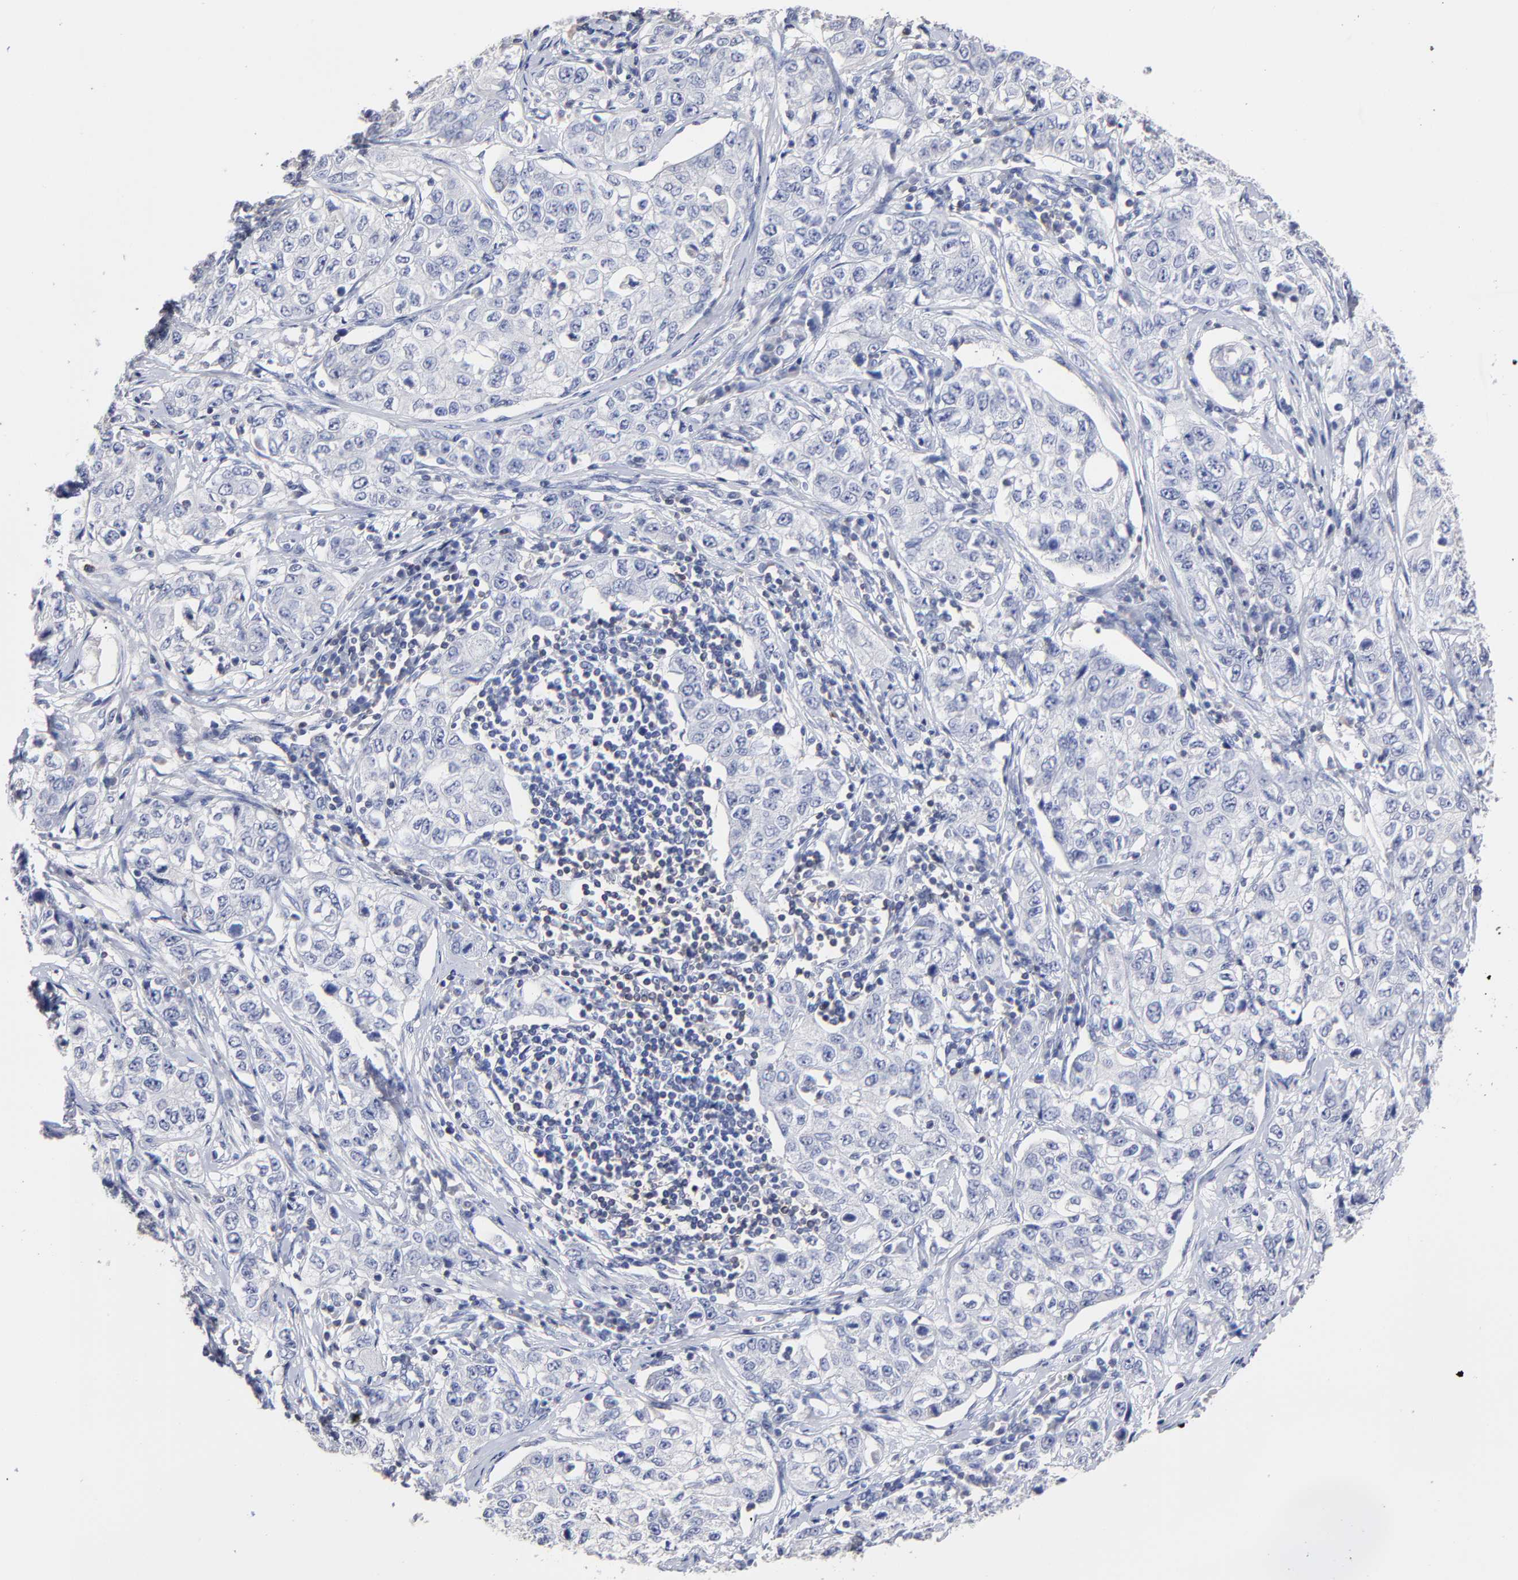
{"staining": {"intensity": "negative", "quantity": "none", "location": "none"}, "tissue": "stomach cancer", "cell_type": "Tumor cells", "image_type": "cancer", "snomed": [{"axis": "morphology", "description": "Adenocarcinoma, NOS"}, {"axis": "topography", "description": "Stomach"}], "caption": "High magnification brightfield microscopy of stomach cancer stained with DAB (brown) and counterstained with hematoxylin (blue): tumor cells show no significant staining.", "gene": "TRAT1", "patient": {"sex": "male", "age": 48}}